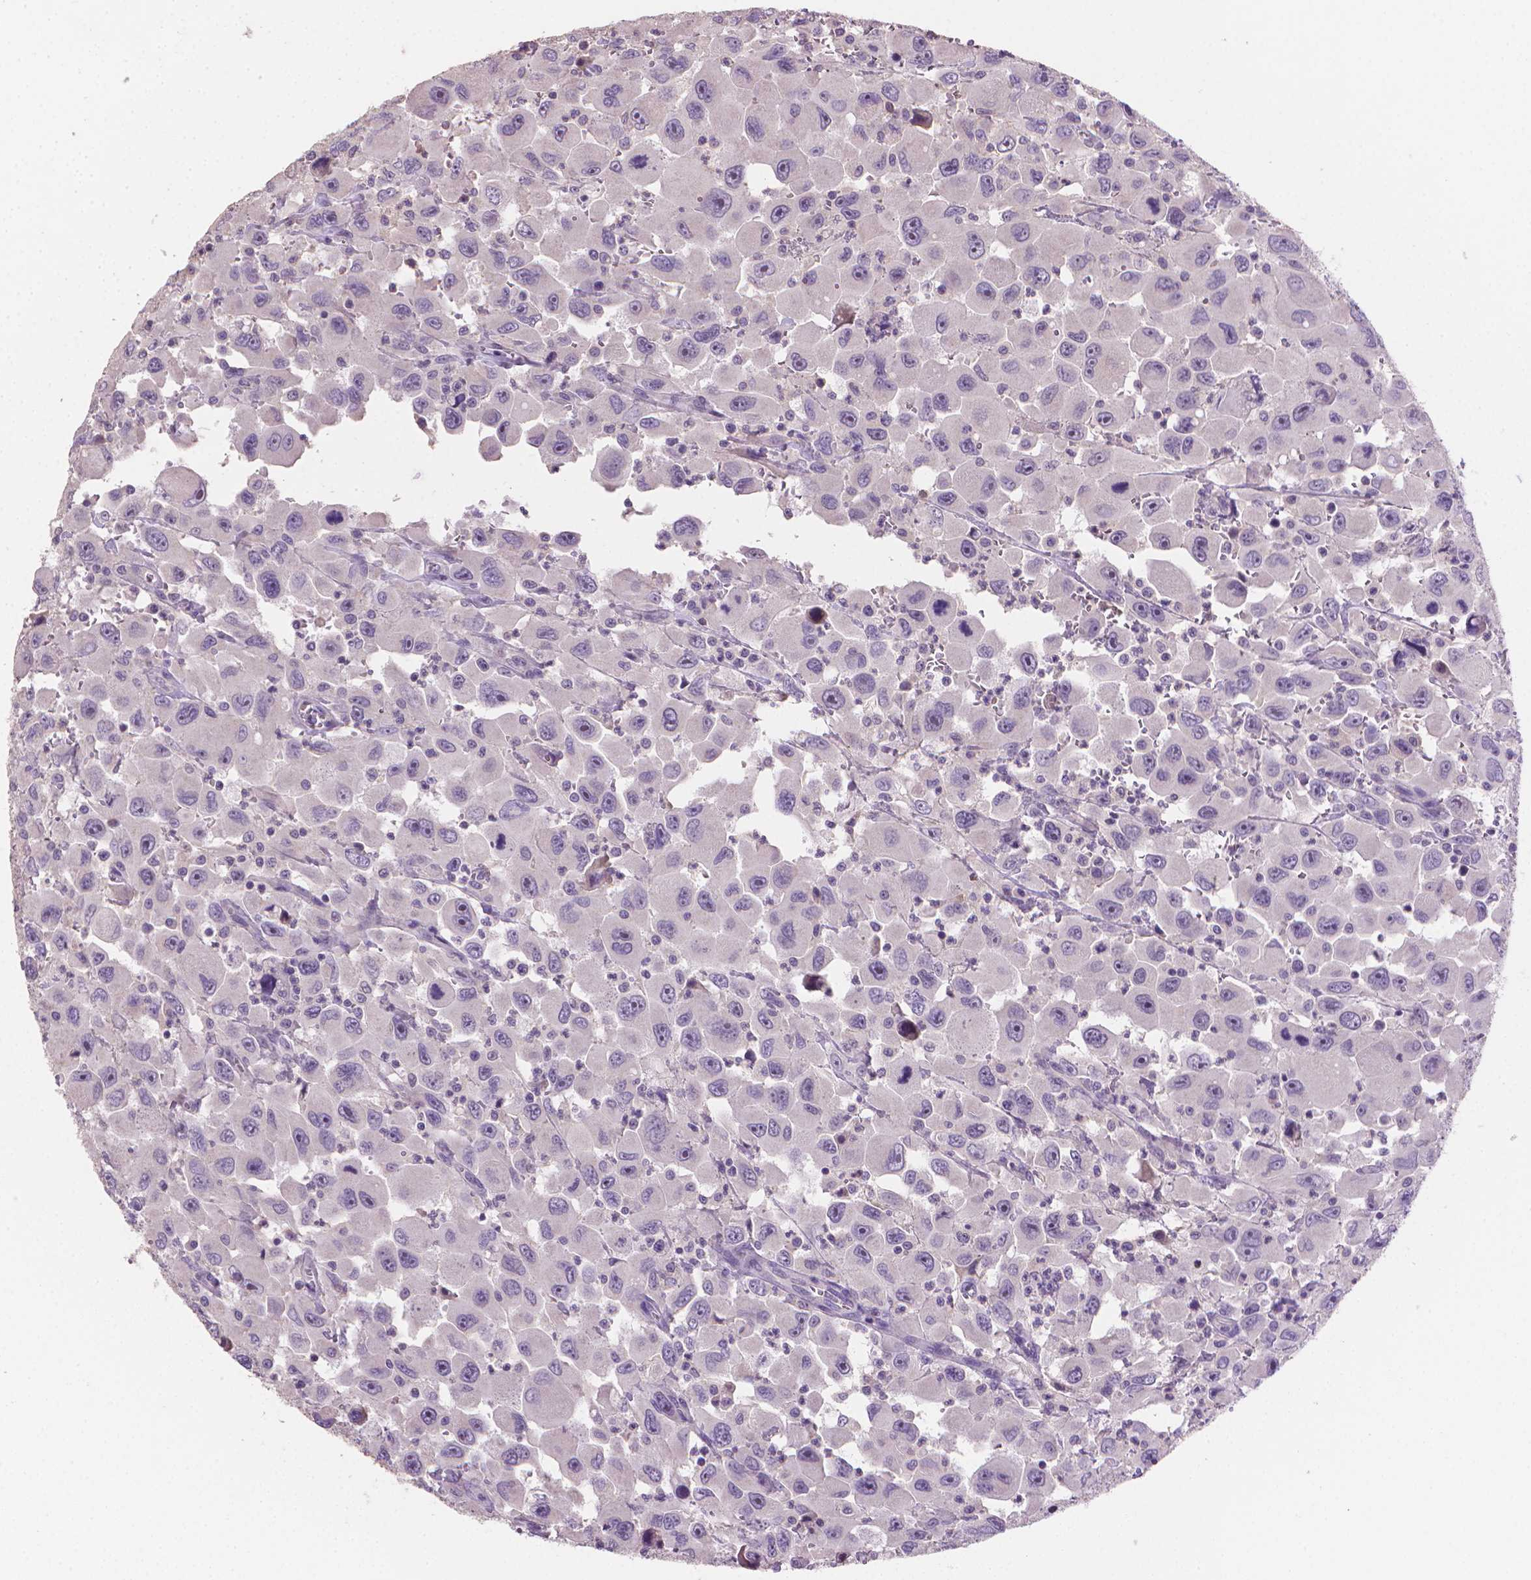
{"staining": {"intensity": "negative", "quantity": "none", "location": "none"}, "tissue": "head and neck cancer", "cell_type": "Tumor cells", "image_type": "cancer", "snomed": [{"axis": "morphology", "description": "Squamous cell carcinoma, NOS"}, {"axis": "morphology", "description": "Squamous cell carcinoma, metastatic, NOS"}, {"axis": "topography", "description": "Oral tissue"}, {"axis": "topography", "description": "Head-Neck"}], "caption": "Human metastatic squamous cell carcinoma (head and neck) stained for a protein using immunohistochemistry shows no expression in tumor cells.", "gene": "CATIP", "patient": {"sex": "female", "age": 85}}